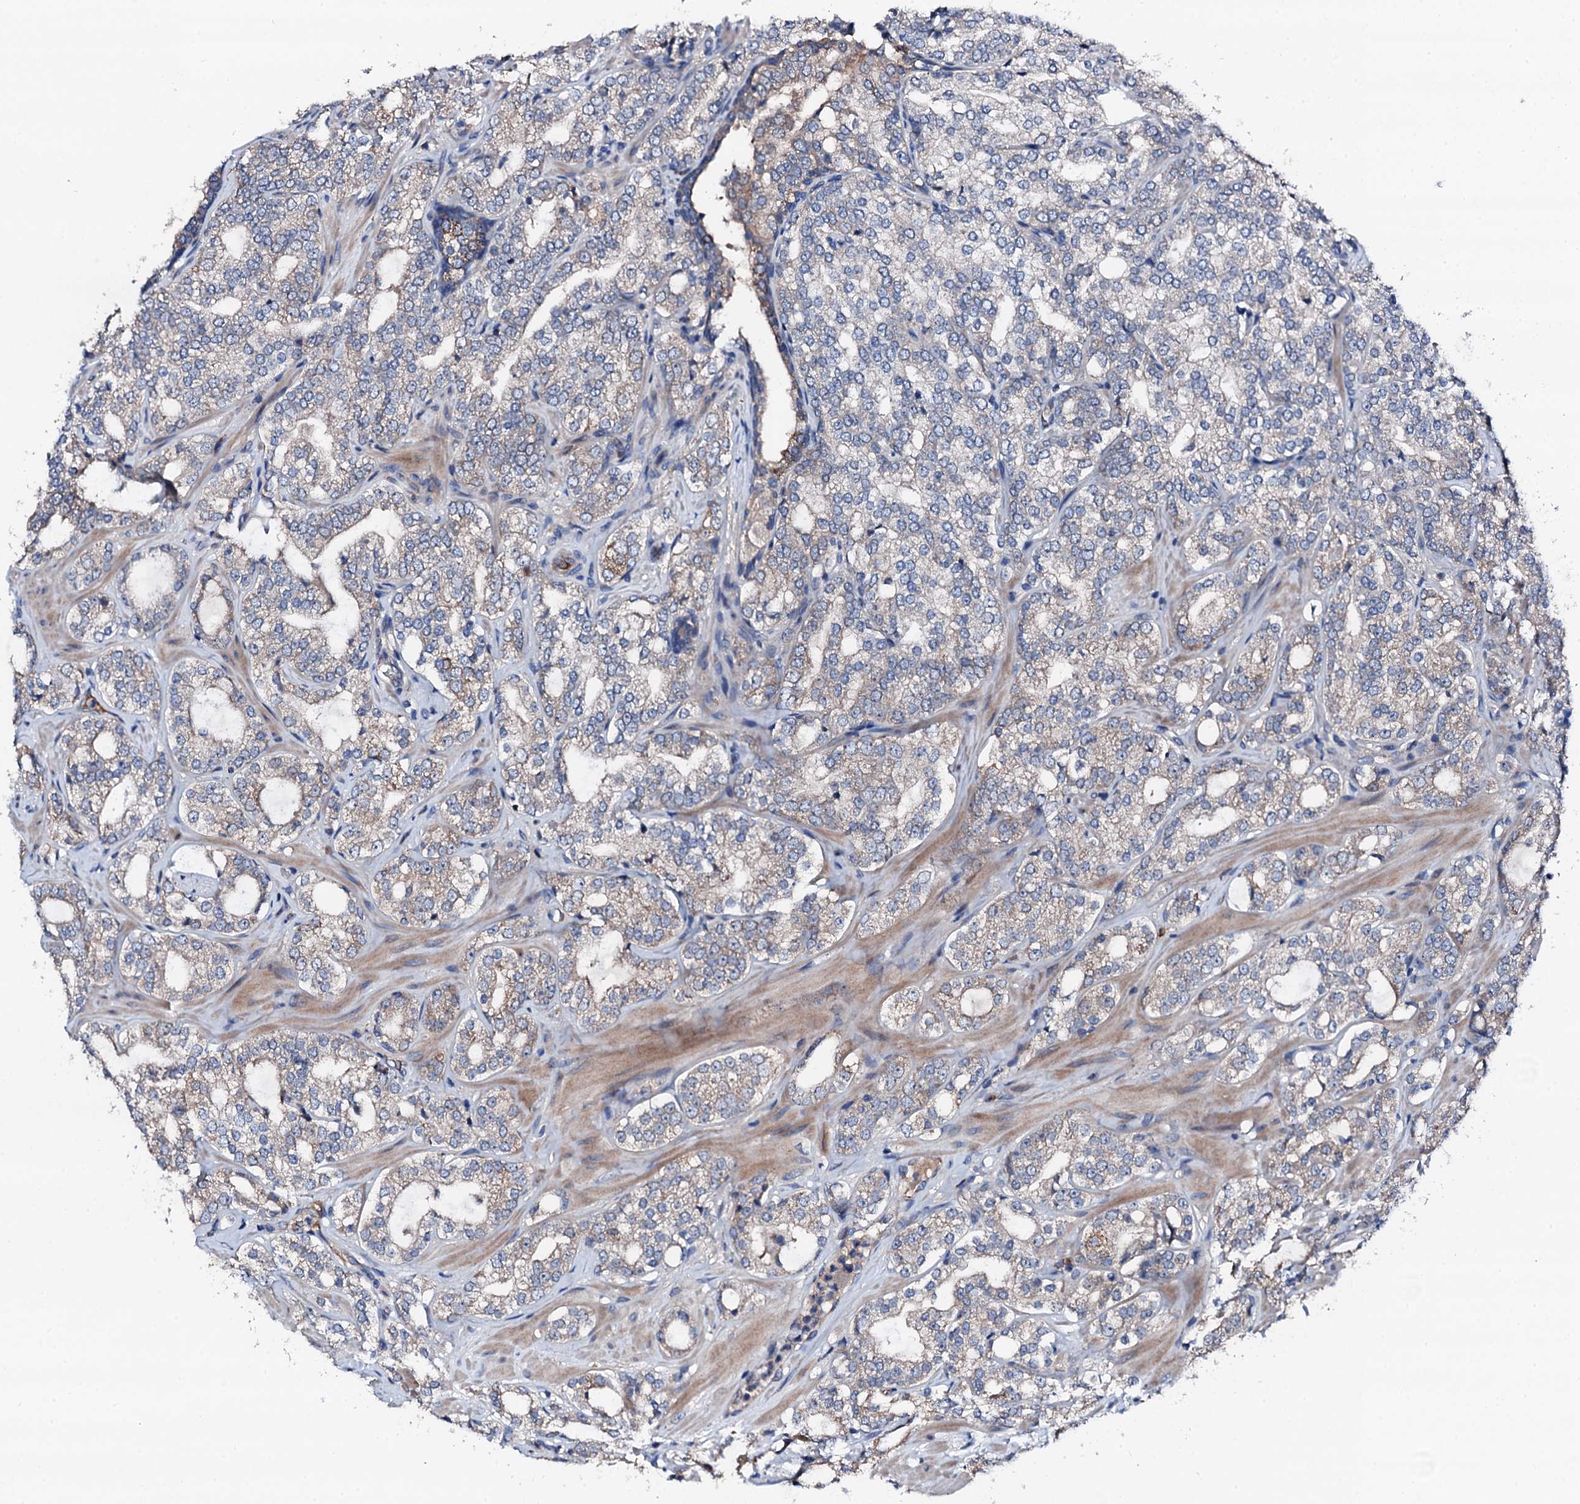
{"staining": {"intensity": "moderate", "quantity": "25%-75%", "location": "cytoplasmic/membranous"}, "tissue": "prostate cancer", "cell_type": "Tumor cells", "image_type": "cancer", "snomed": [{"axis": "morphology", "description": "Adenocarcinoma, High grade"}, {"axis": "topography", "description": "Prostate"}], "caption": "High-power microscopy captured an immunohistochemistry (IHC) histopathology image of prostate cancer, revealing moderate cytoplasmic/membranous positivity in about 25%-75% of tumor cells.", "gene": "TRAFD1", "patient": {"sex": "male", "age": 64}}